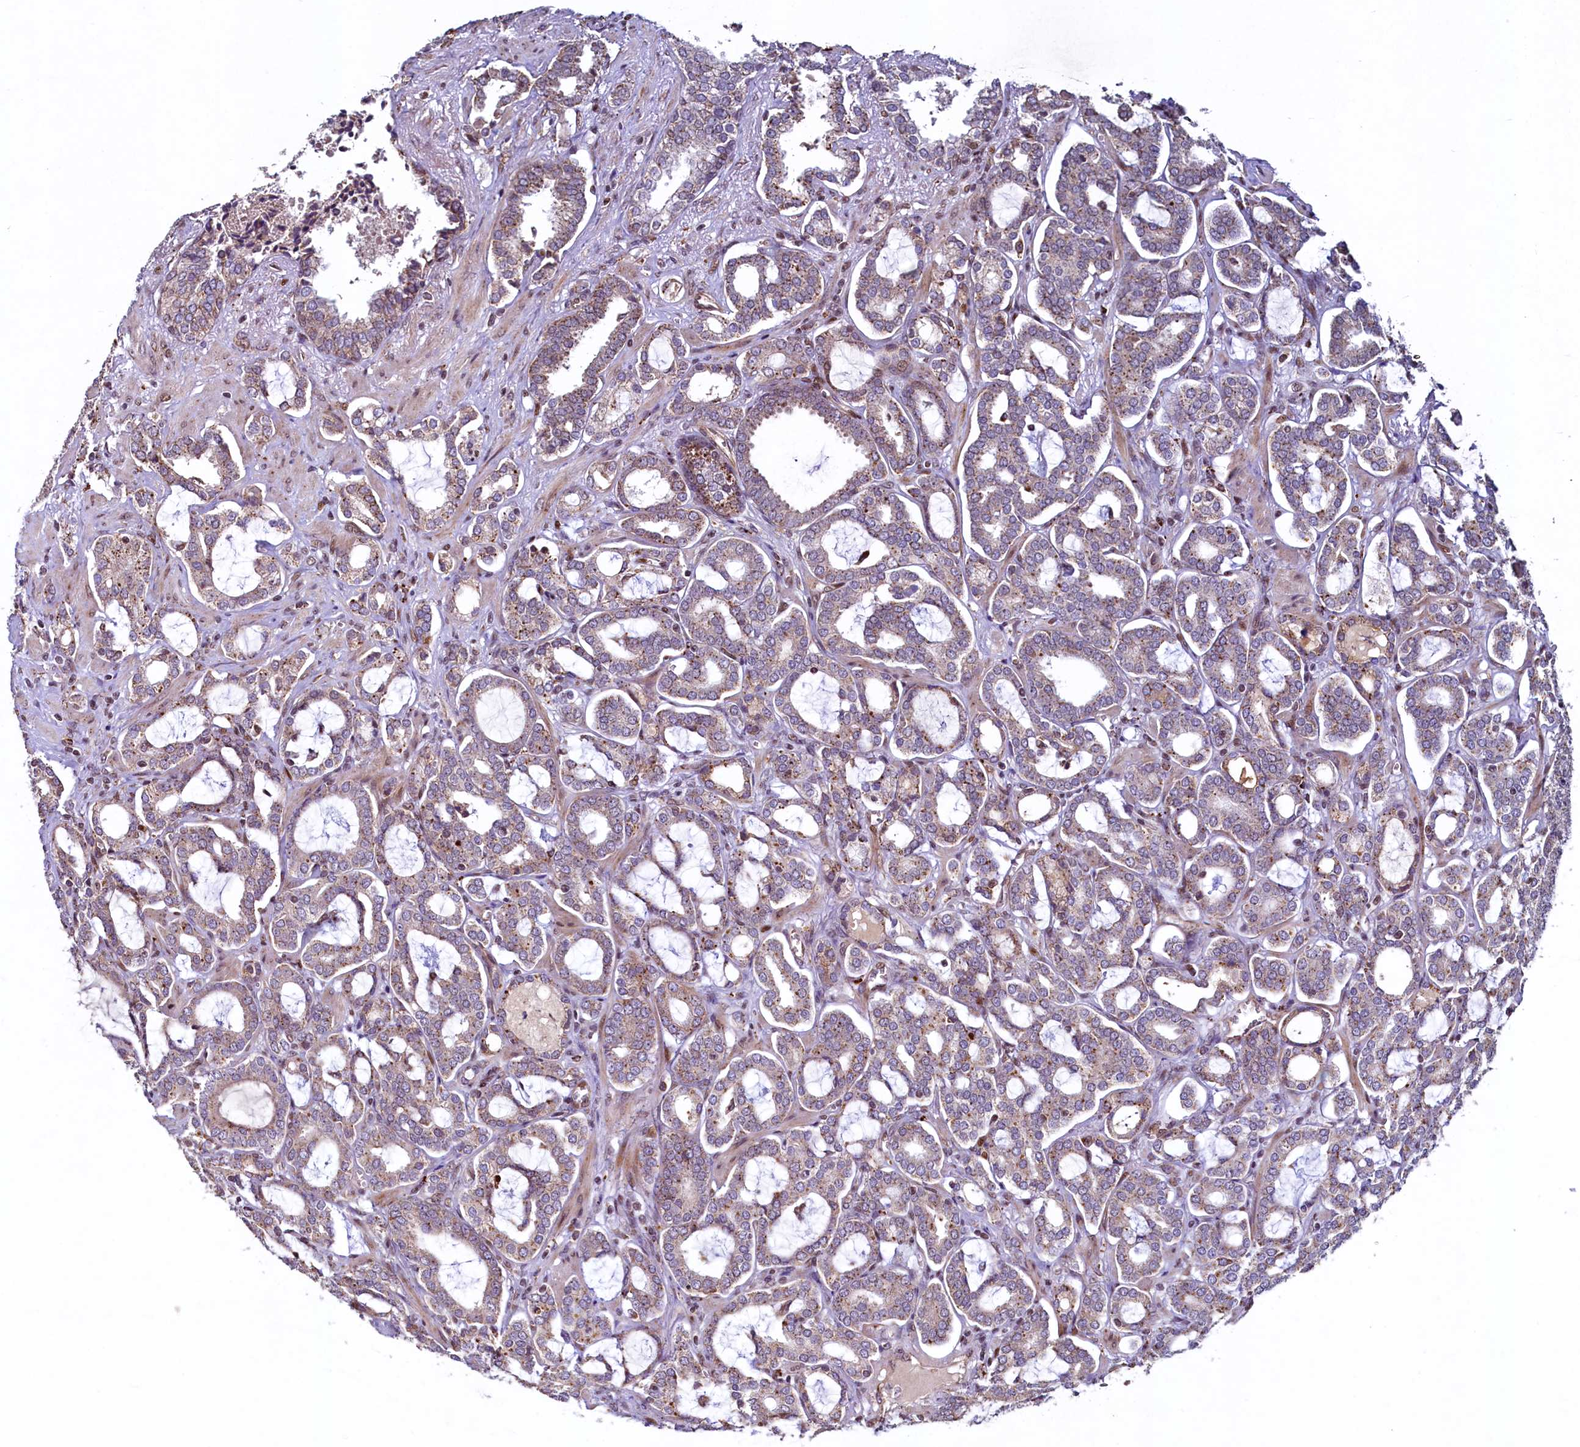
{"staining": {"intensity": "weak", "quantity": "25%-75%", "location": "cytoplasmic/membranous"}, "tissue": "prostate cancer", "cell_type": "Tumor cells", "image_type": "cancer", "snomed": [{"axis": "morphology", "description": "Adenocarcinoma, High grade"}, {"axis": "topography", "description": "Prostate and seminal vesicle, NOS"}], "caption": "Immunohistochemical staining of prostate cancer demonstrates weak cytoplasmic/membranous protein staining in approximately 25%-75% of tumor cells.", "gene": "ZNF577", "patient": {"sex": "male", "age": 67}}